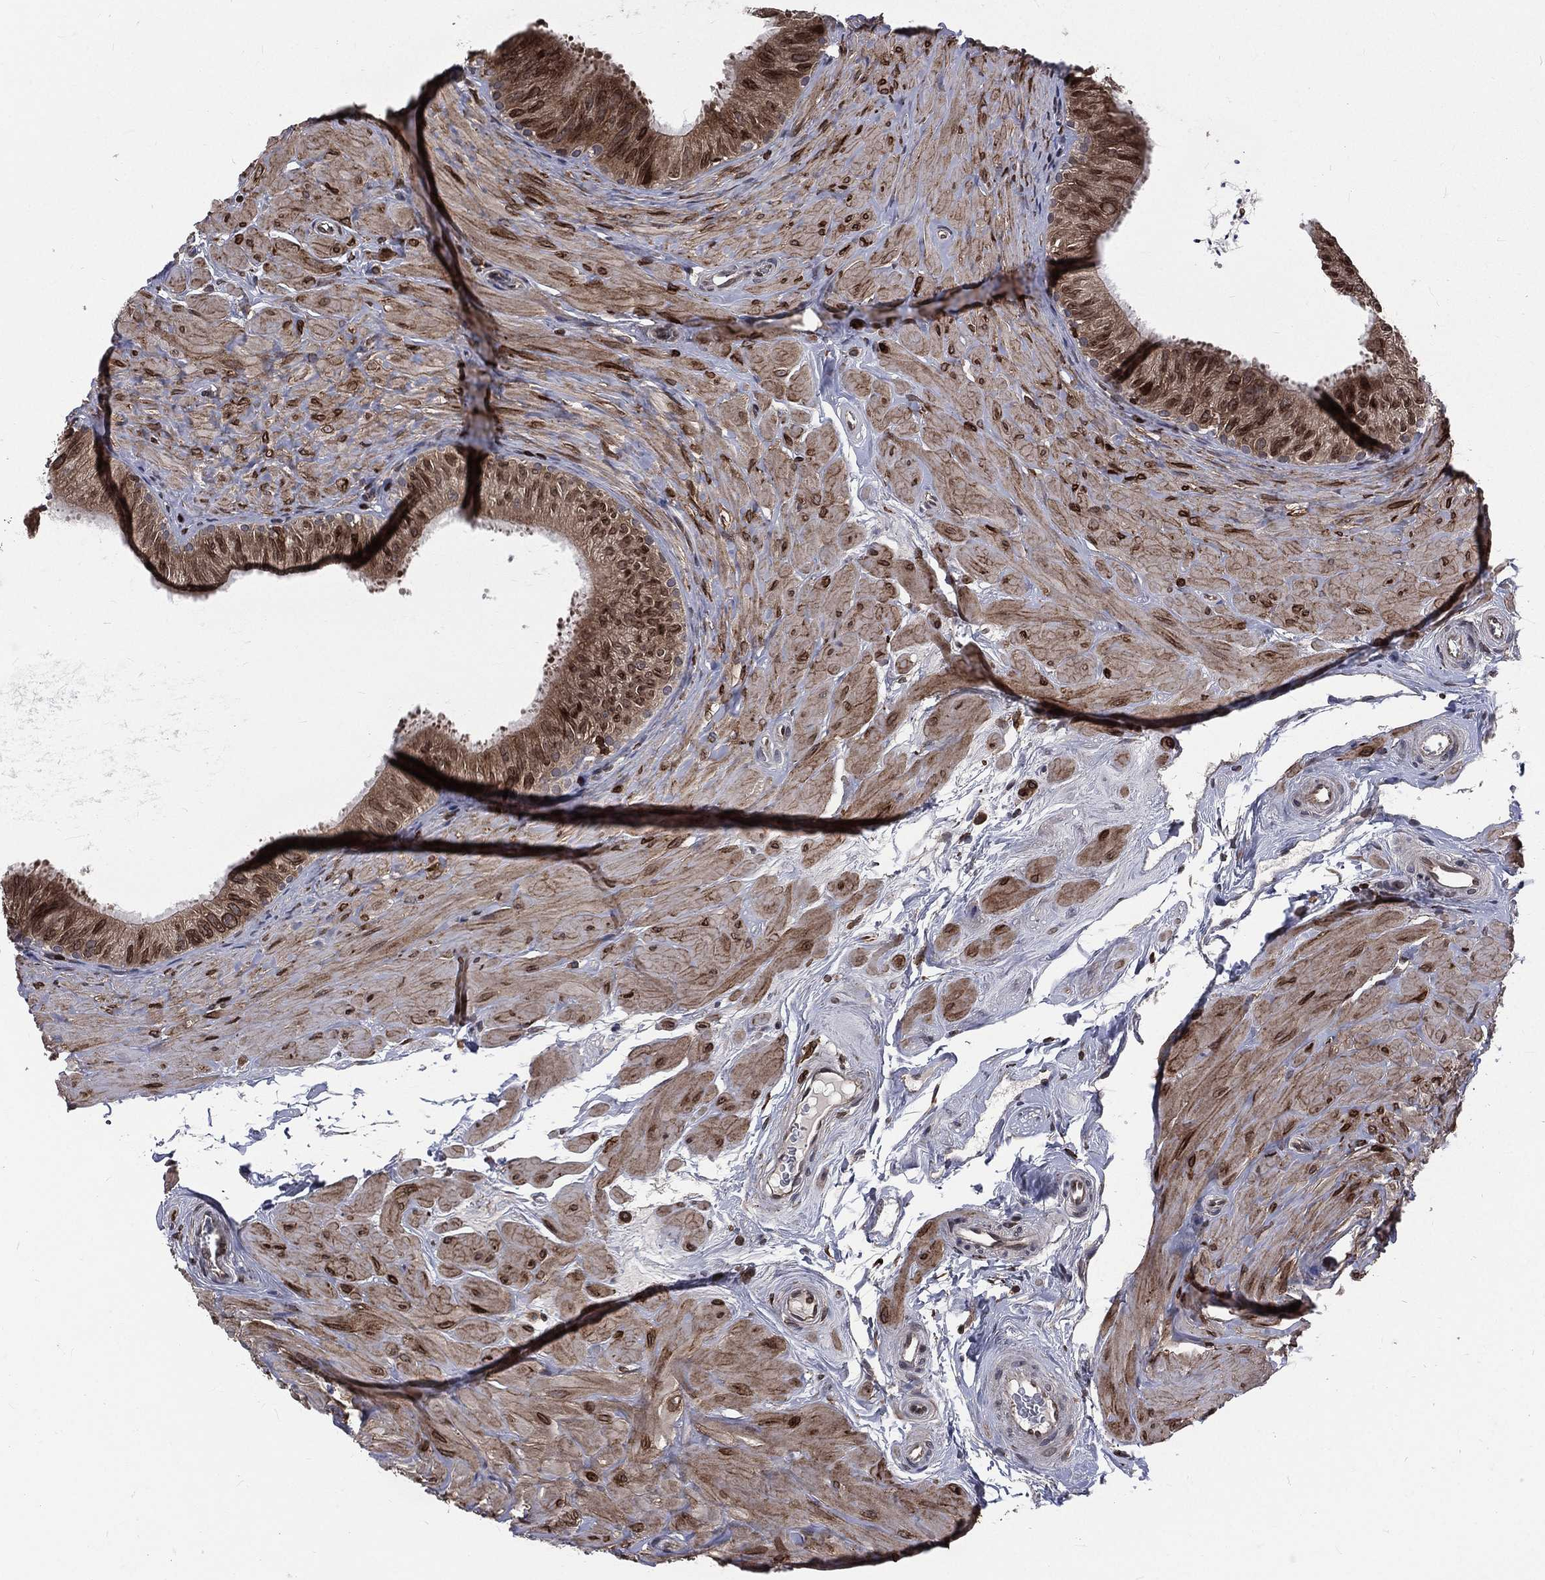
{"staining": {"intensity": "moderate", "quantity": "25%-75%", "location": "cytoplasmic/membranous"}, "tissue": "epididymis", "cell_type": "Glandular cells", "image_type": "normal", "snomed": [{"axis": "morphology", "description": "Normal tissue, NOS"}, {"axis": "topography", "description": "Epididymis"}], "caption": "Immunohistochemical staining of benign human epididymis demonstrates 25%-75% levels of moderate cytoplasmic/membranous protein expression in approximately 25%-75% of glandular cells. The protein is stained brown, and the nuclei are stained in blue (DAB (3,3'-diaminobenzidine) IHC with brightfield microscopy, high magnification).", "gene": "LBR", "patient": {"sex": "male", "age": 34}}